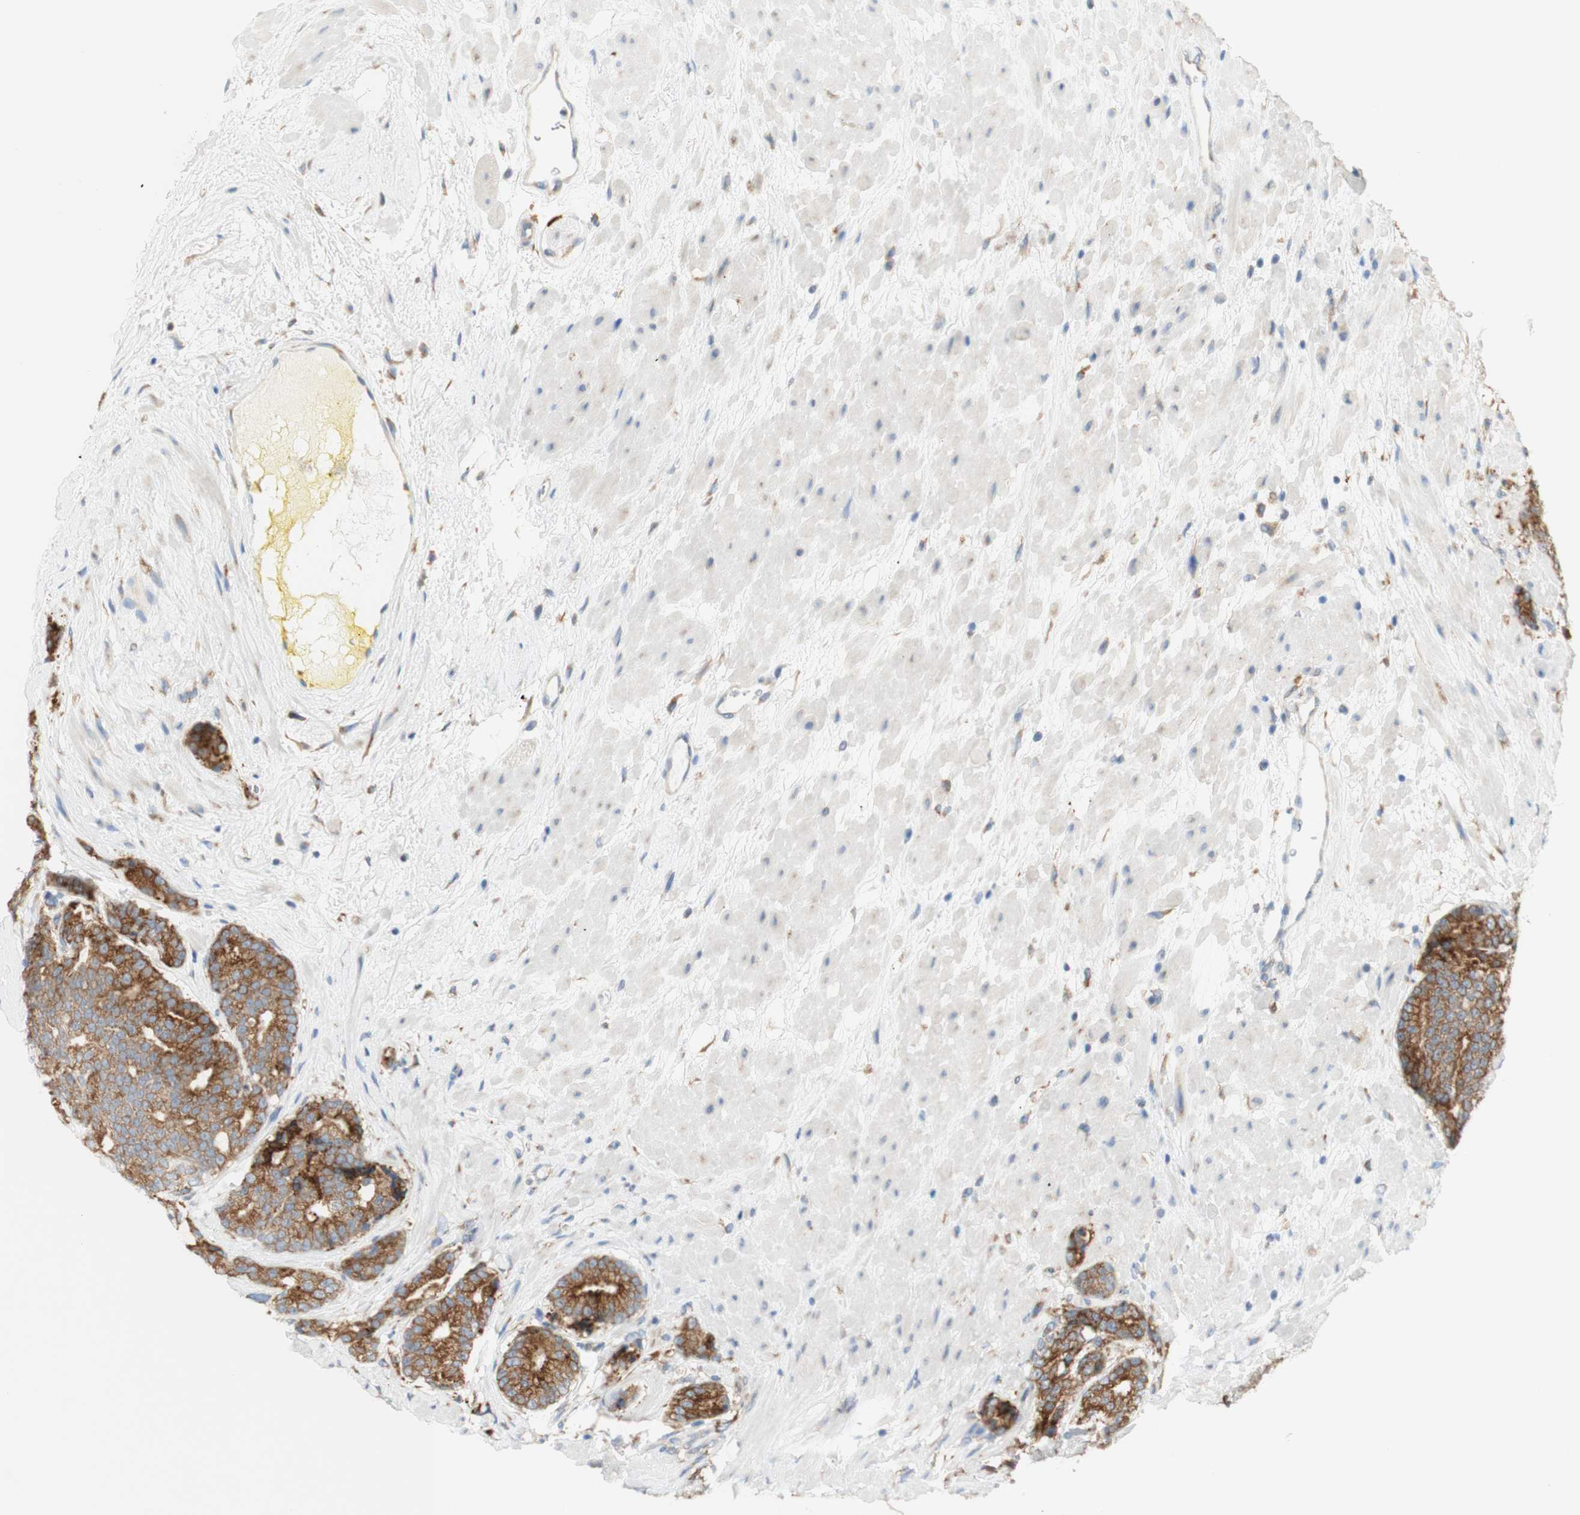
{"staining": {"intensity": "strong", "quantity": ">75%", "location": "cytoplasmic/membranous"}, "tissue": "prostate cancer", "cell_type": "Tumor cells", "image_type": "cancer", "snomed": [{"axis": "morphology", "description": "Adenocarcinoma, High grade"}, {"axis": "topography", "description": "Prostate"}], "caption": "Immunohistochemistry (IHC) (DAB) staining of human high-grade adenocarcinoma (prostate) demonstrates strong cytoplasmic/membranous protein staining in about >75% of tumor cells. The staining is performed using DAB brown chromogen to label protein expression. The nuclei are counter-stained blue using hematoxylin.", "gene": "MANF", "patient": {"sex": "male", "age": 61}}